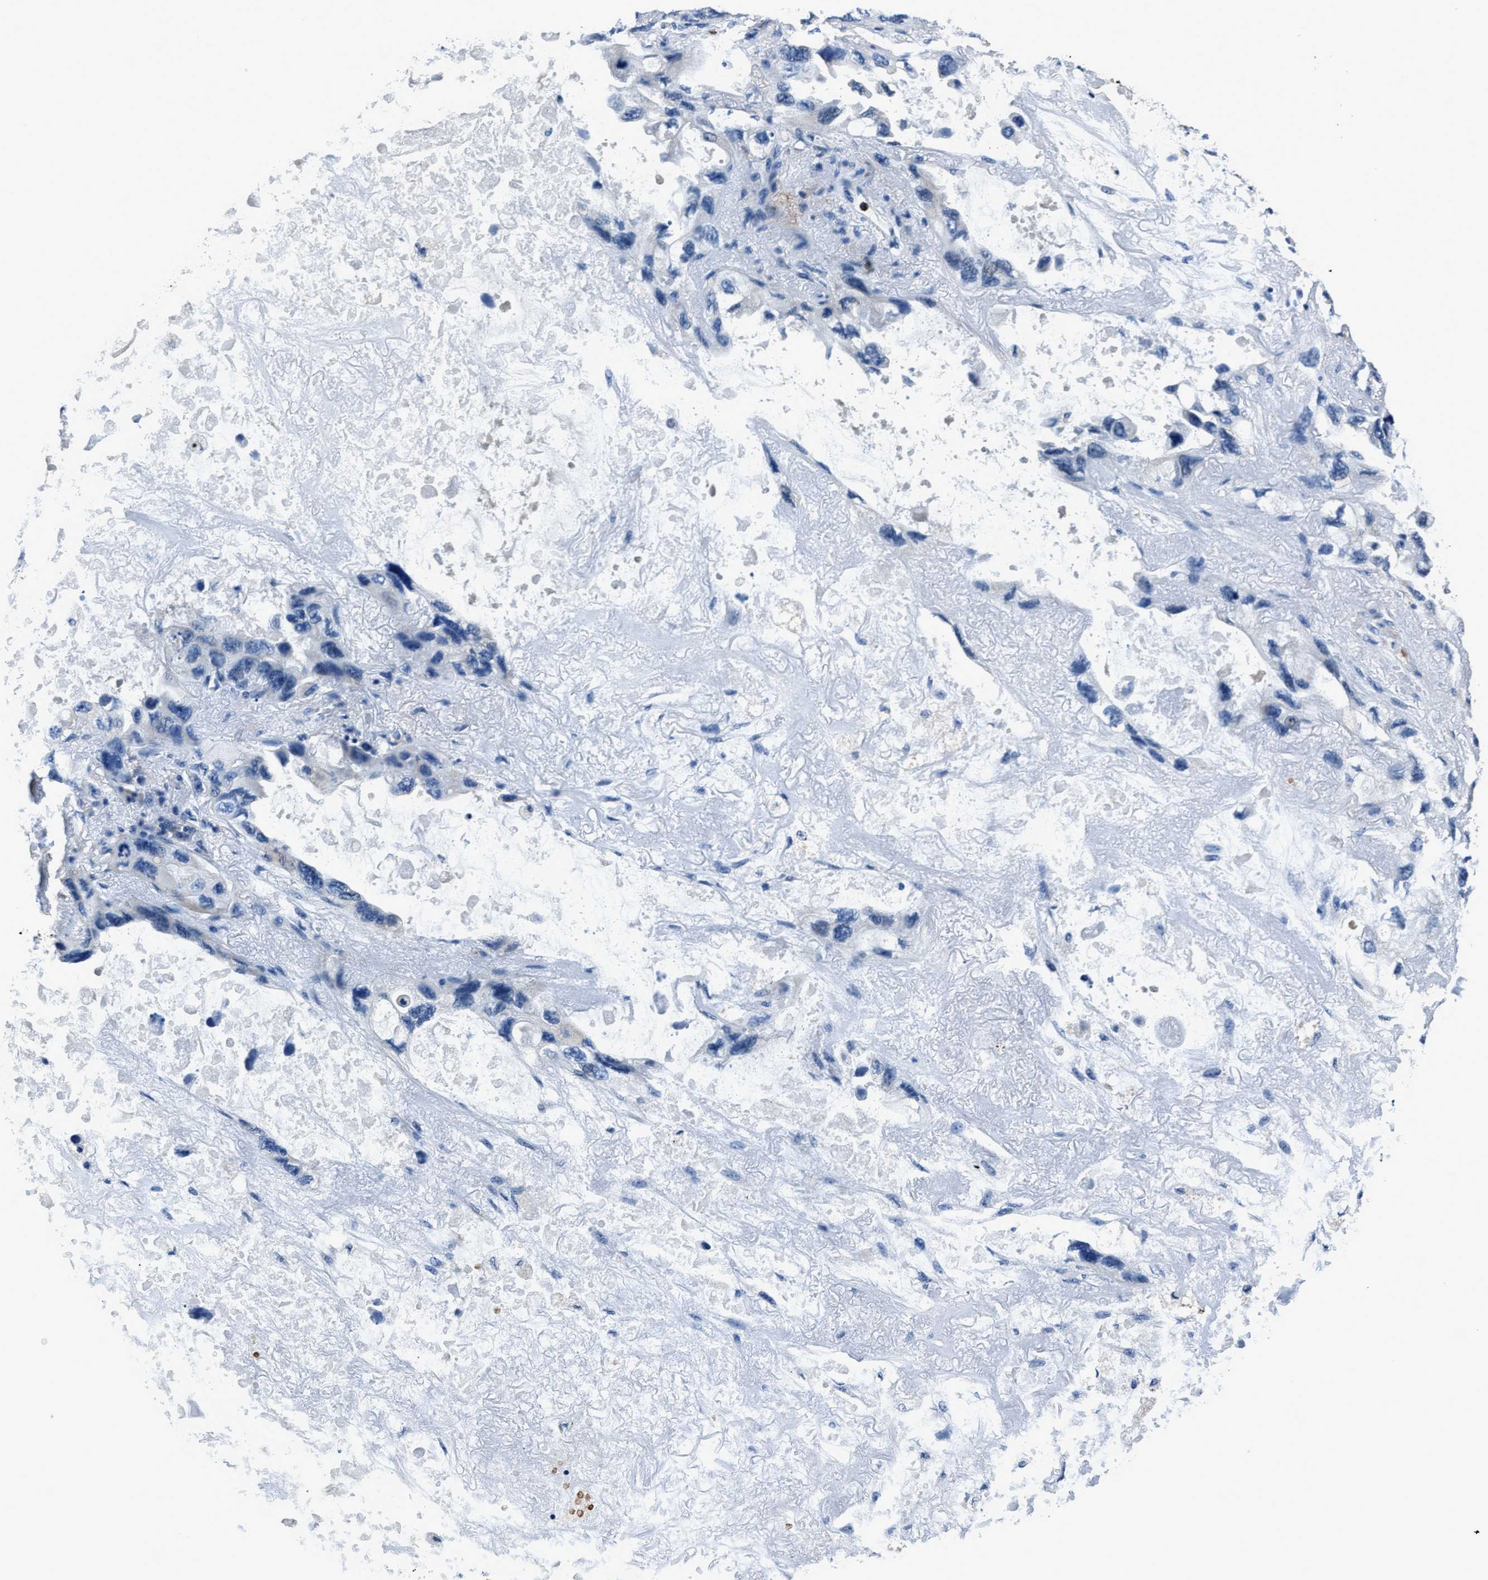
{"staining": {"intensity": "negative", "quantity": "none", "location": "none"}, "tissue": "lung cancer", "cell_type": "Tumor cells", "image_type": "cancer", "snomed": [{"axis": "morphology", "description": "Squamous cell carcinoma, NOS"}, {"axis": "topography", "description": "Lung"}], "caption": "Protein analysis of squamous cell carcinoma (lung) demonstrates no significant positivity in tumor cells.", "gene": "FGL2", "patient": {"sex": "female", "age": 73}}